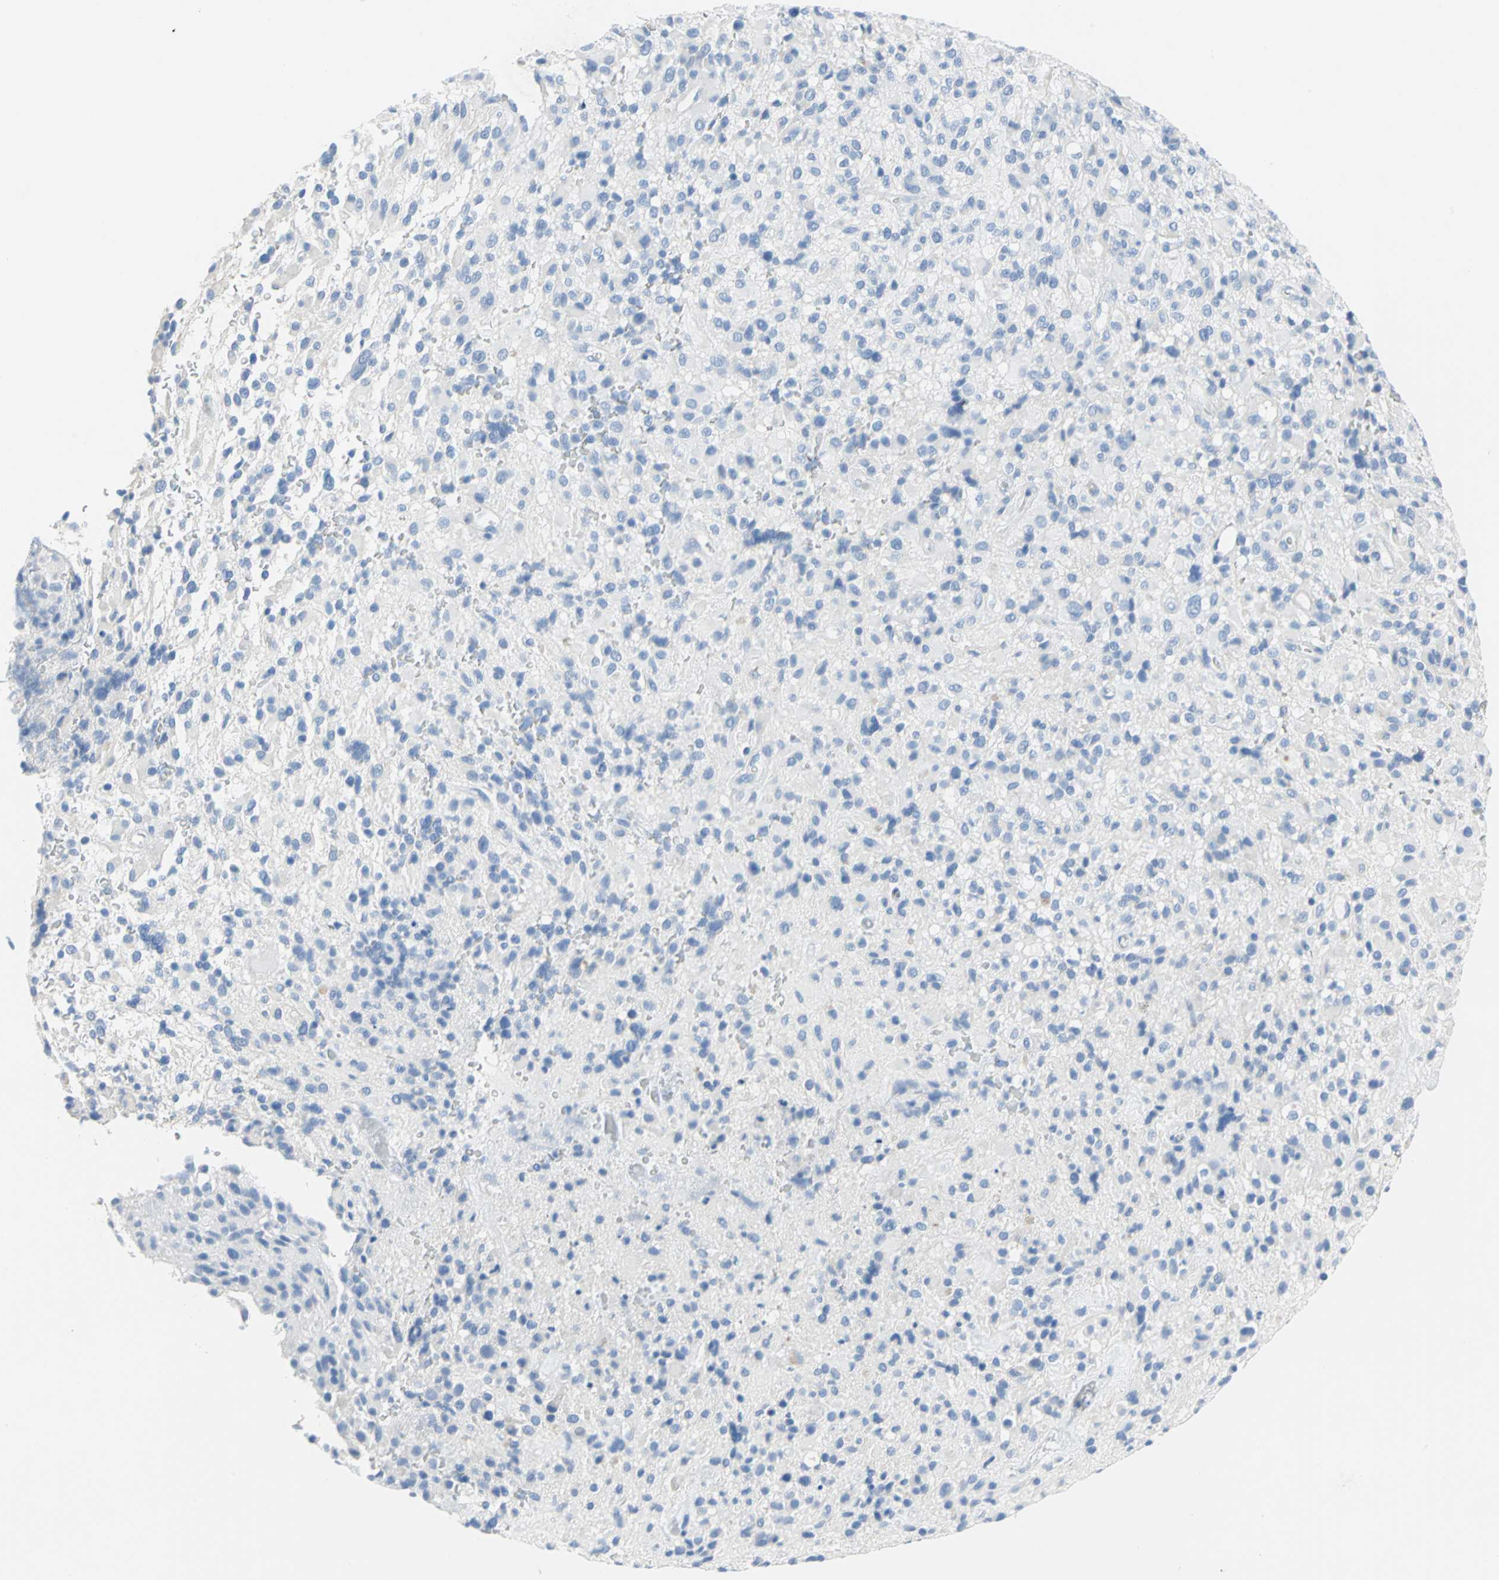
{"staining": {"intensity": "negative", "quantity": "none", "location": "none"}, "tissue": "glioma", "cell_type": "Tumor cells", "image_type": "cancer", "snomed": [{"axis": "morphology", "description": "Glioma, malignant, High grade"}, {"axis": "topography", "description": "Brain"}], "caption": "Immunohistochemistry of human malignant glioma (high-grade) demonstrates no positivity in tumor cells.", "gene": "SFN", "patient": {"sex": "male", "age": 71}}